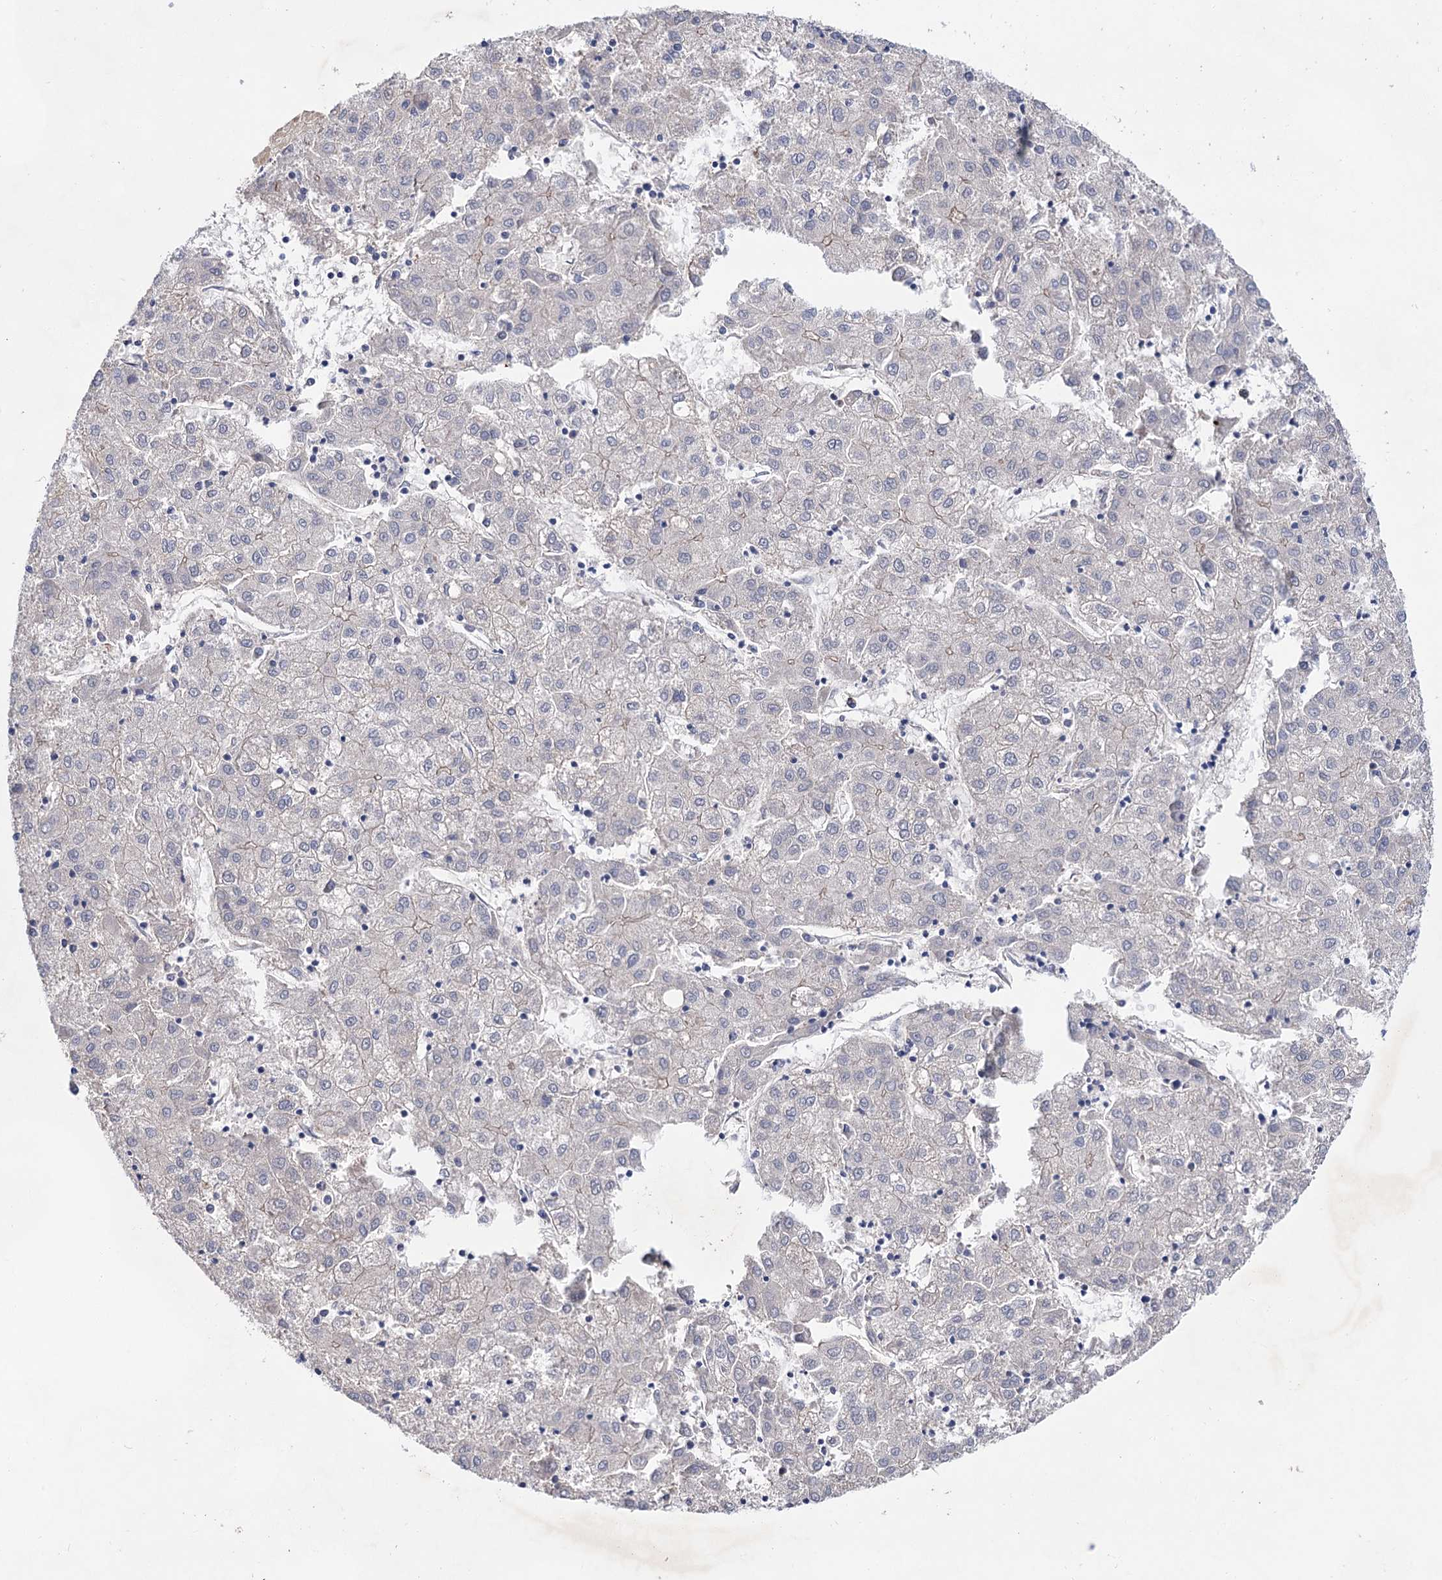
{"staining": {"intensity": "negative", "quantity": "none", "location": "none"}, "tissue": "liver cancer", "cell_type": "Tumor cells", "image_type": "cancer", "snomed": [{"axis": "morphology", "description": "Carcinoma, Hepatocellular, NOS"}, {"axis": "topography", "description": "Liver"}], "caption": "A high-resolution micrograph shows immunohistochemistry (IHC) staining of liver cancer (hepatocellular carcinoma), which displays no significant staining in tumor cells.", "gene": "TMTC3", "patient": {"sex": "male", "age": 72}}